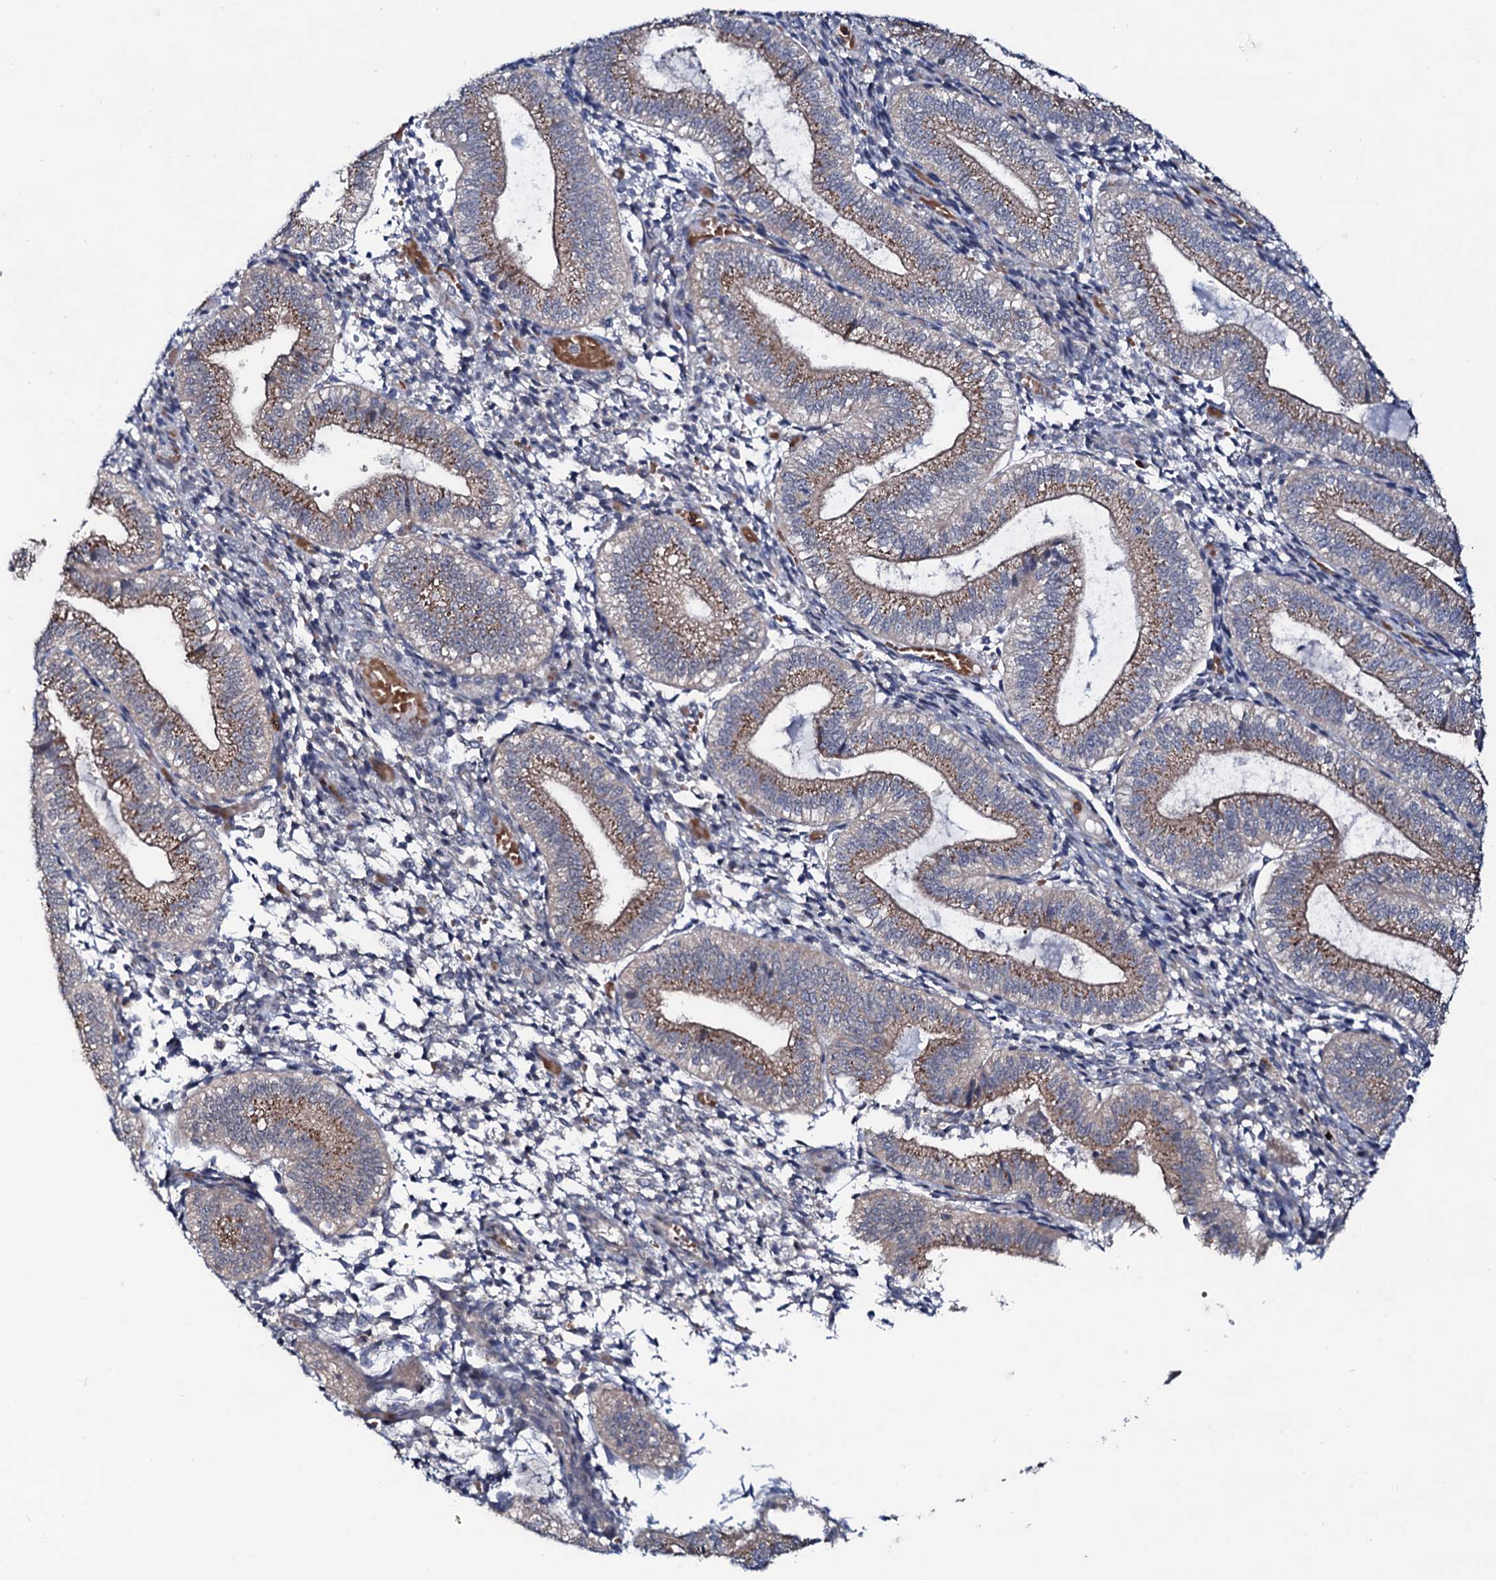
{"staining": {"intensity": "weak", "quantity": "<25%", "location": "cytoplasmic/membranous"}, "tissue": "endometrium", "cell_type": "Cells in endometrial stroma", "image_type": "normal", "snomed": [{"axis": "morphology", "description": "Normal tissue, NOS"}, {"axis": "topography", "description": "Endometrium"}], "caption": "This photomicrograph is of benign endometrium stained with IHC to label a protein in brown with the nuclei are counter-stained blue. There is no staining in cells in endometrial stroma. (Stains: DAB (3,3'-diaminobenzidine) immunohistochemistry (IHC) with hematoxylin counter stain, Microscopy: brightfield microscopy at high magnification).", "gene": "COG6", "patient": {"sex": "female", "age": 34}}